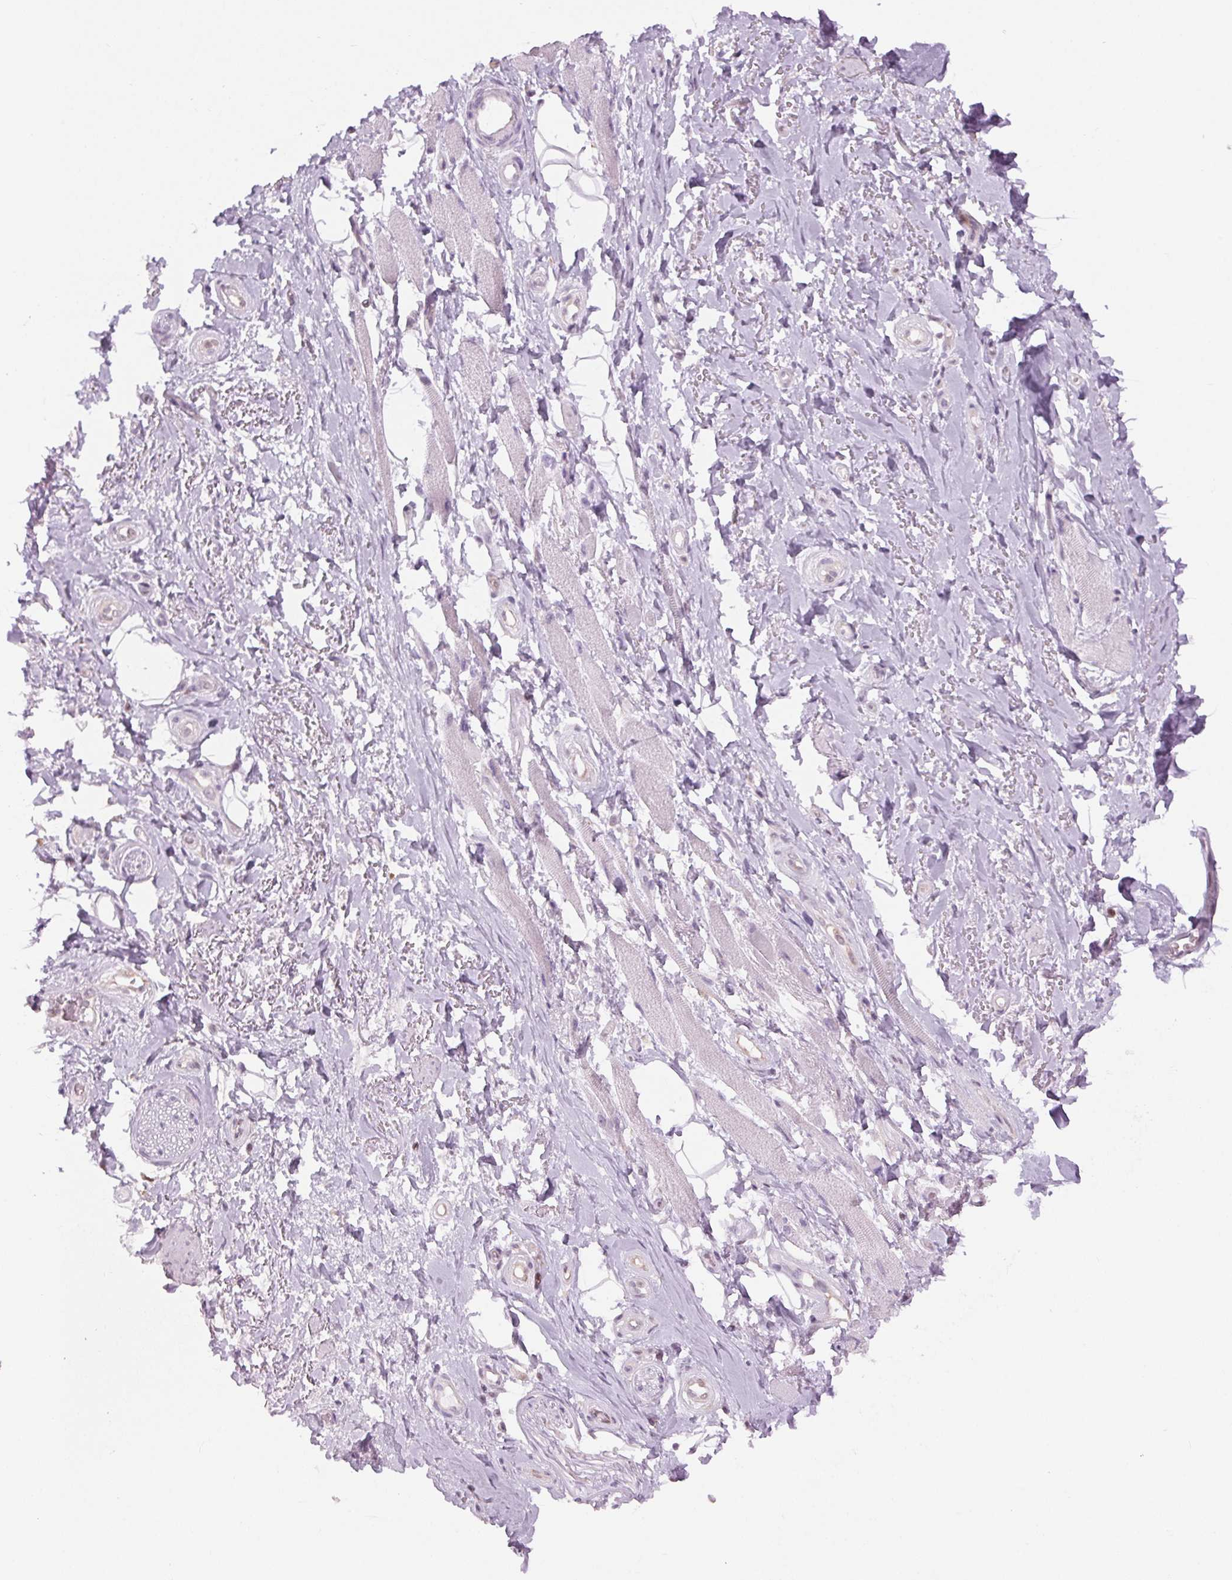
{"staining": {"intensity": "negative", "quantity": "none", "location": "none"}, "tissue": "adipose tissue", "cell_type": "Adipocytes", "image_type": "normal", "snomed": [{"axis": "morphology", "description": "Normal tissue, NOS"}, {"axis": "topography", "description": "Anal"}, {"axis": "topography", "description": "Peripheral nerve tissue"}], "caption": "High magnification brightfield microscopy of normal adipose tissue stained with DAB (3,3'-diaminobenzidine) (brown) and counterstained with hematoxylin (blue): adipocytes show no significant positivity. (DAB (3,3'-diaminobenzidine) immunohistochemistry (IHC) visualized using brightfield microscopy, high magnification).", "gene": "SLC6A19", "patient": {"sex": "male", "age": 53}}